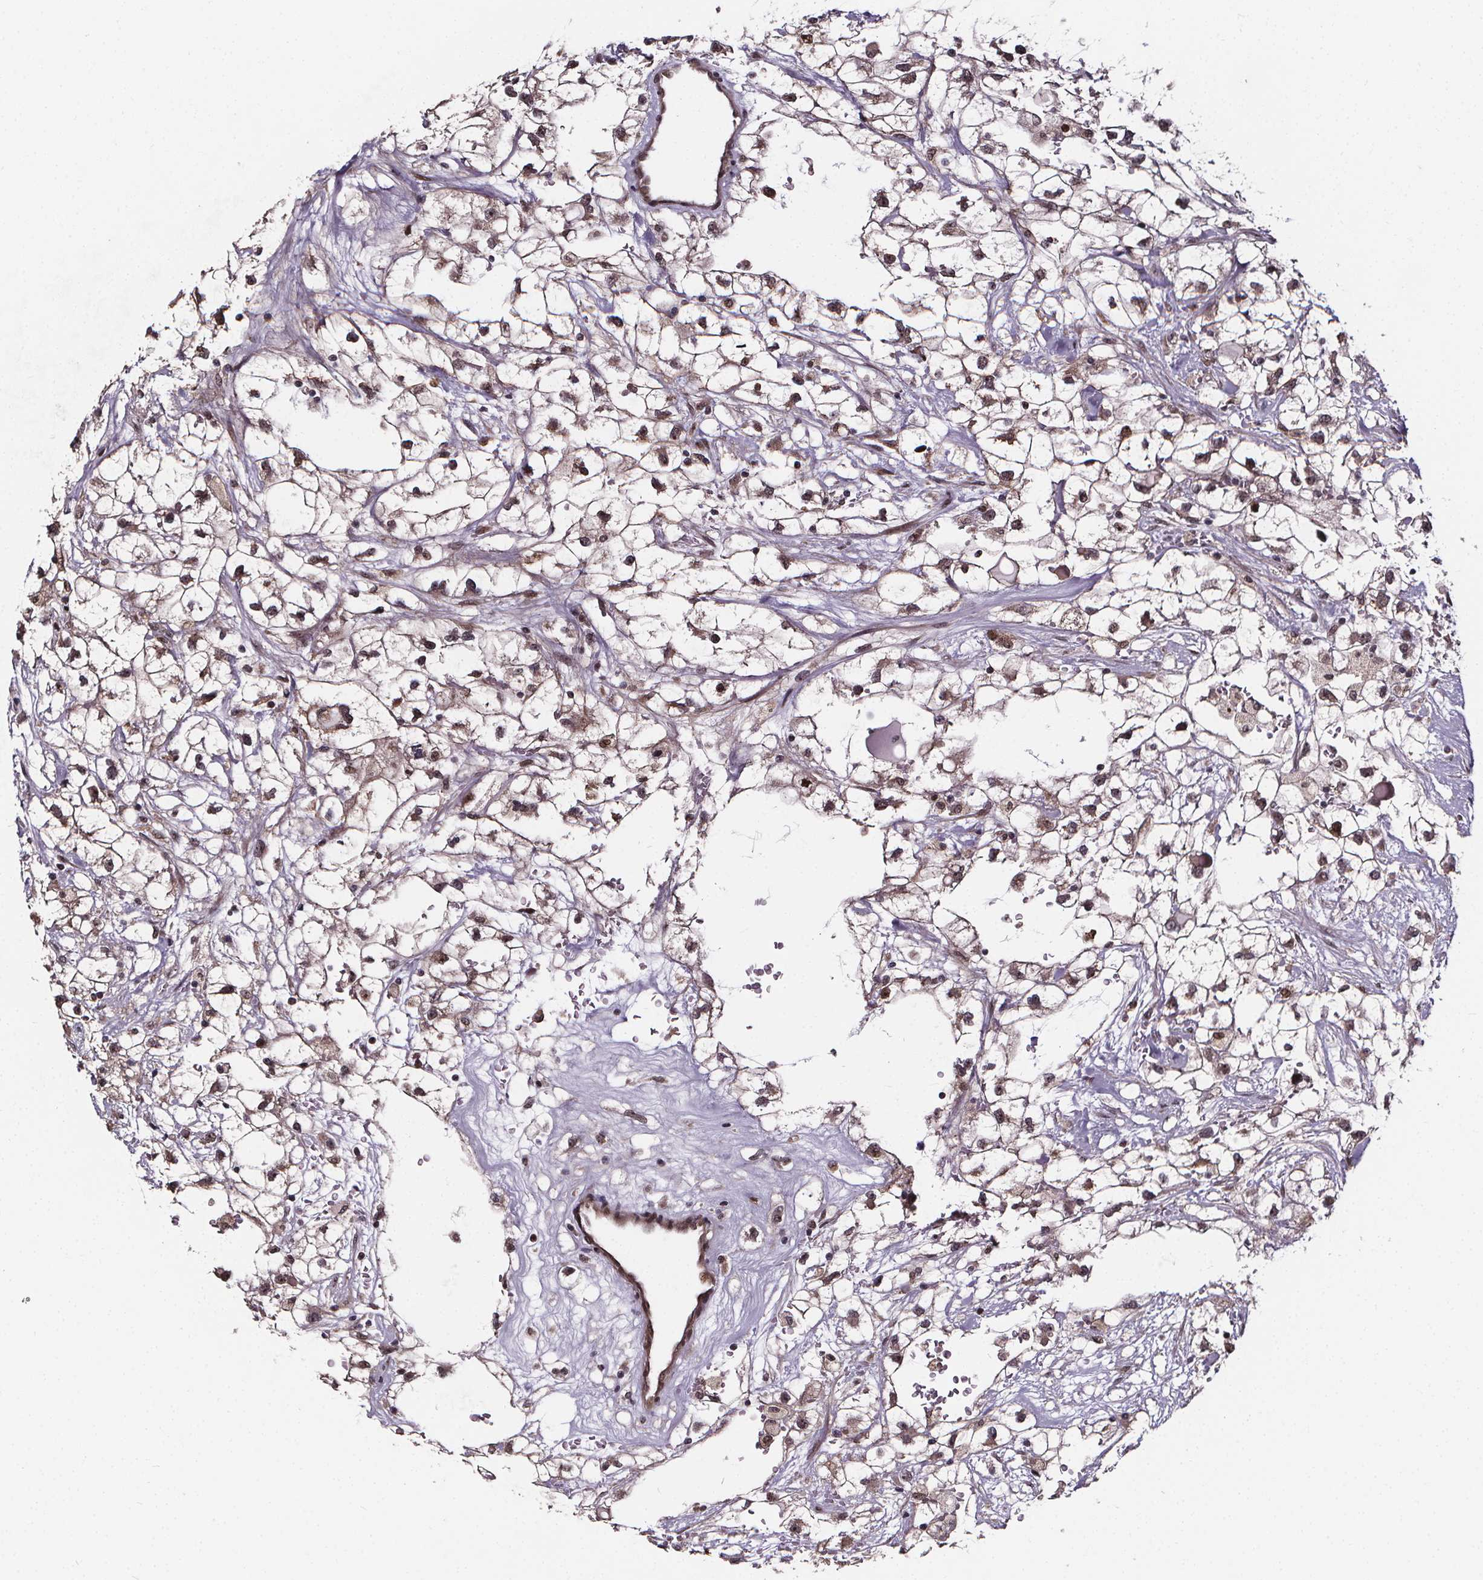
{"staining": {"intensity": "weak", "quantity": "25%-75%", "location": "cytoplasmic/membranous"}, "tissue": "renal cancer", "cell_type": "Tumor cells", "image_type": "cancer", "snomed": [{"axis": "morphology", "description": "Adenocarcinoma, NOS"}, {"axis": "topography", "description": "Kidney"}], "caption": "Immunohistochemistry staining of adenocarcinoma (renal), which displays low levels of weak cytoplasmic/membranous expression in approximately 25%-75% of tumor cells indicating weak cytoplasmic/membranous protein positivity. The staining was performed using DAB (3,3'-diaminobenzidine) (brown) for protein detection and nuclei were counterstained in hematoxylin (blue).", "gene": "DDIT3", "patient": {"sex": "male", "age": 59}}